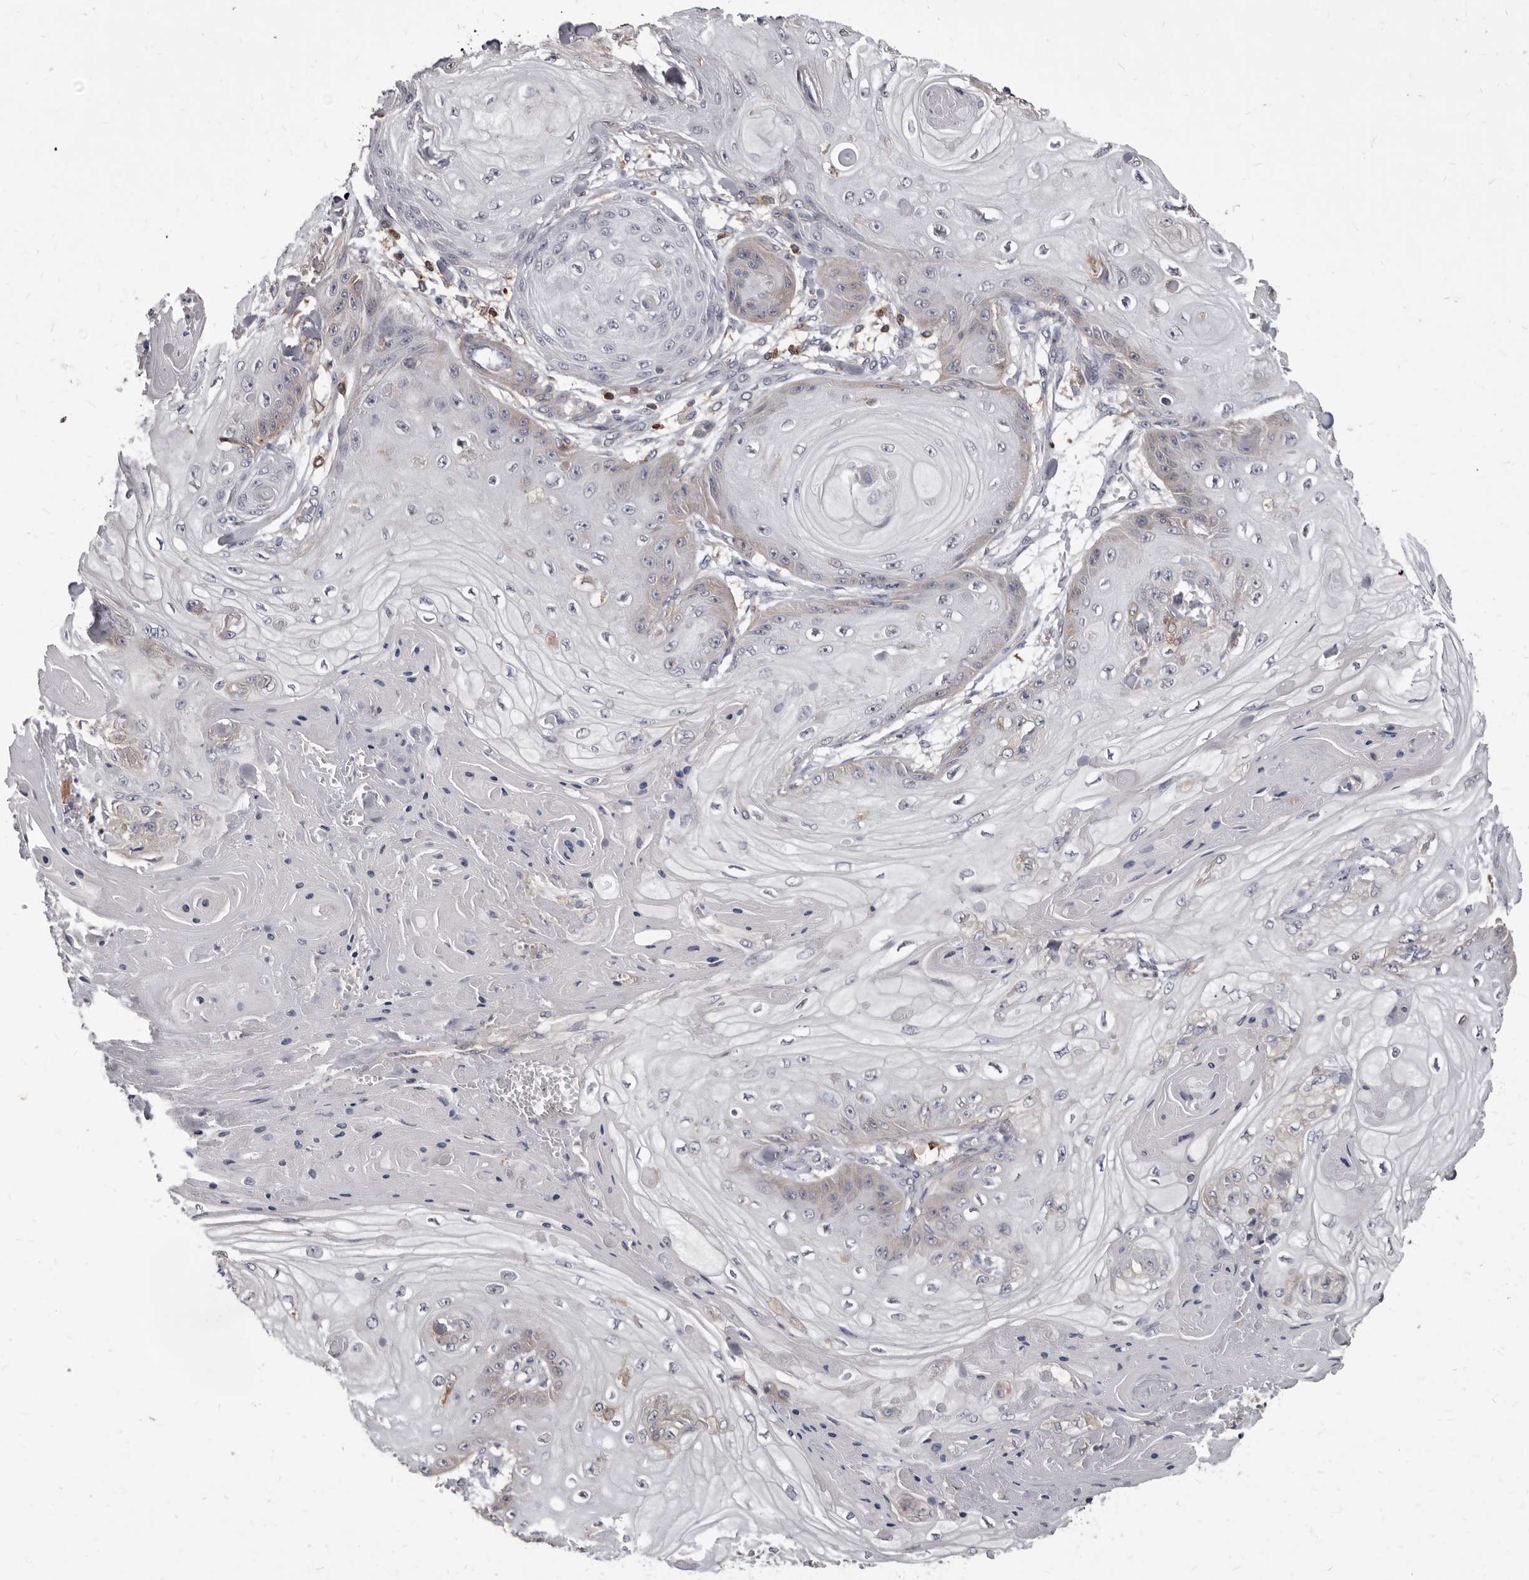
{"staining": {"intensity": "negative", "quantity": "none", "location": "none"}, "tissue": "skin cancer", "cell_type": "Tumor cells", "image_type": "cancer", "snomed": [{"axis": "morphology", "description": "Squamous cell carcinoma, NOS"}, {"axis": "topography", "description": "Skin"}], "caption": "Protein analysis of skin cancer reveals no significant positivity in tumor cells.", "gene": "NIBAN1", "patient": {"sex": "male", "age": 74}}